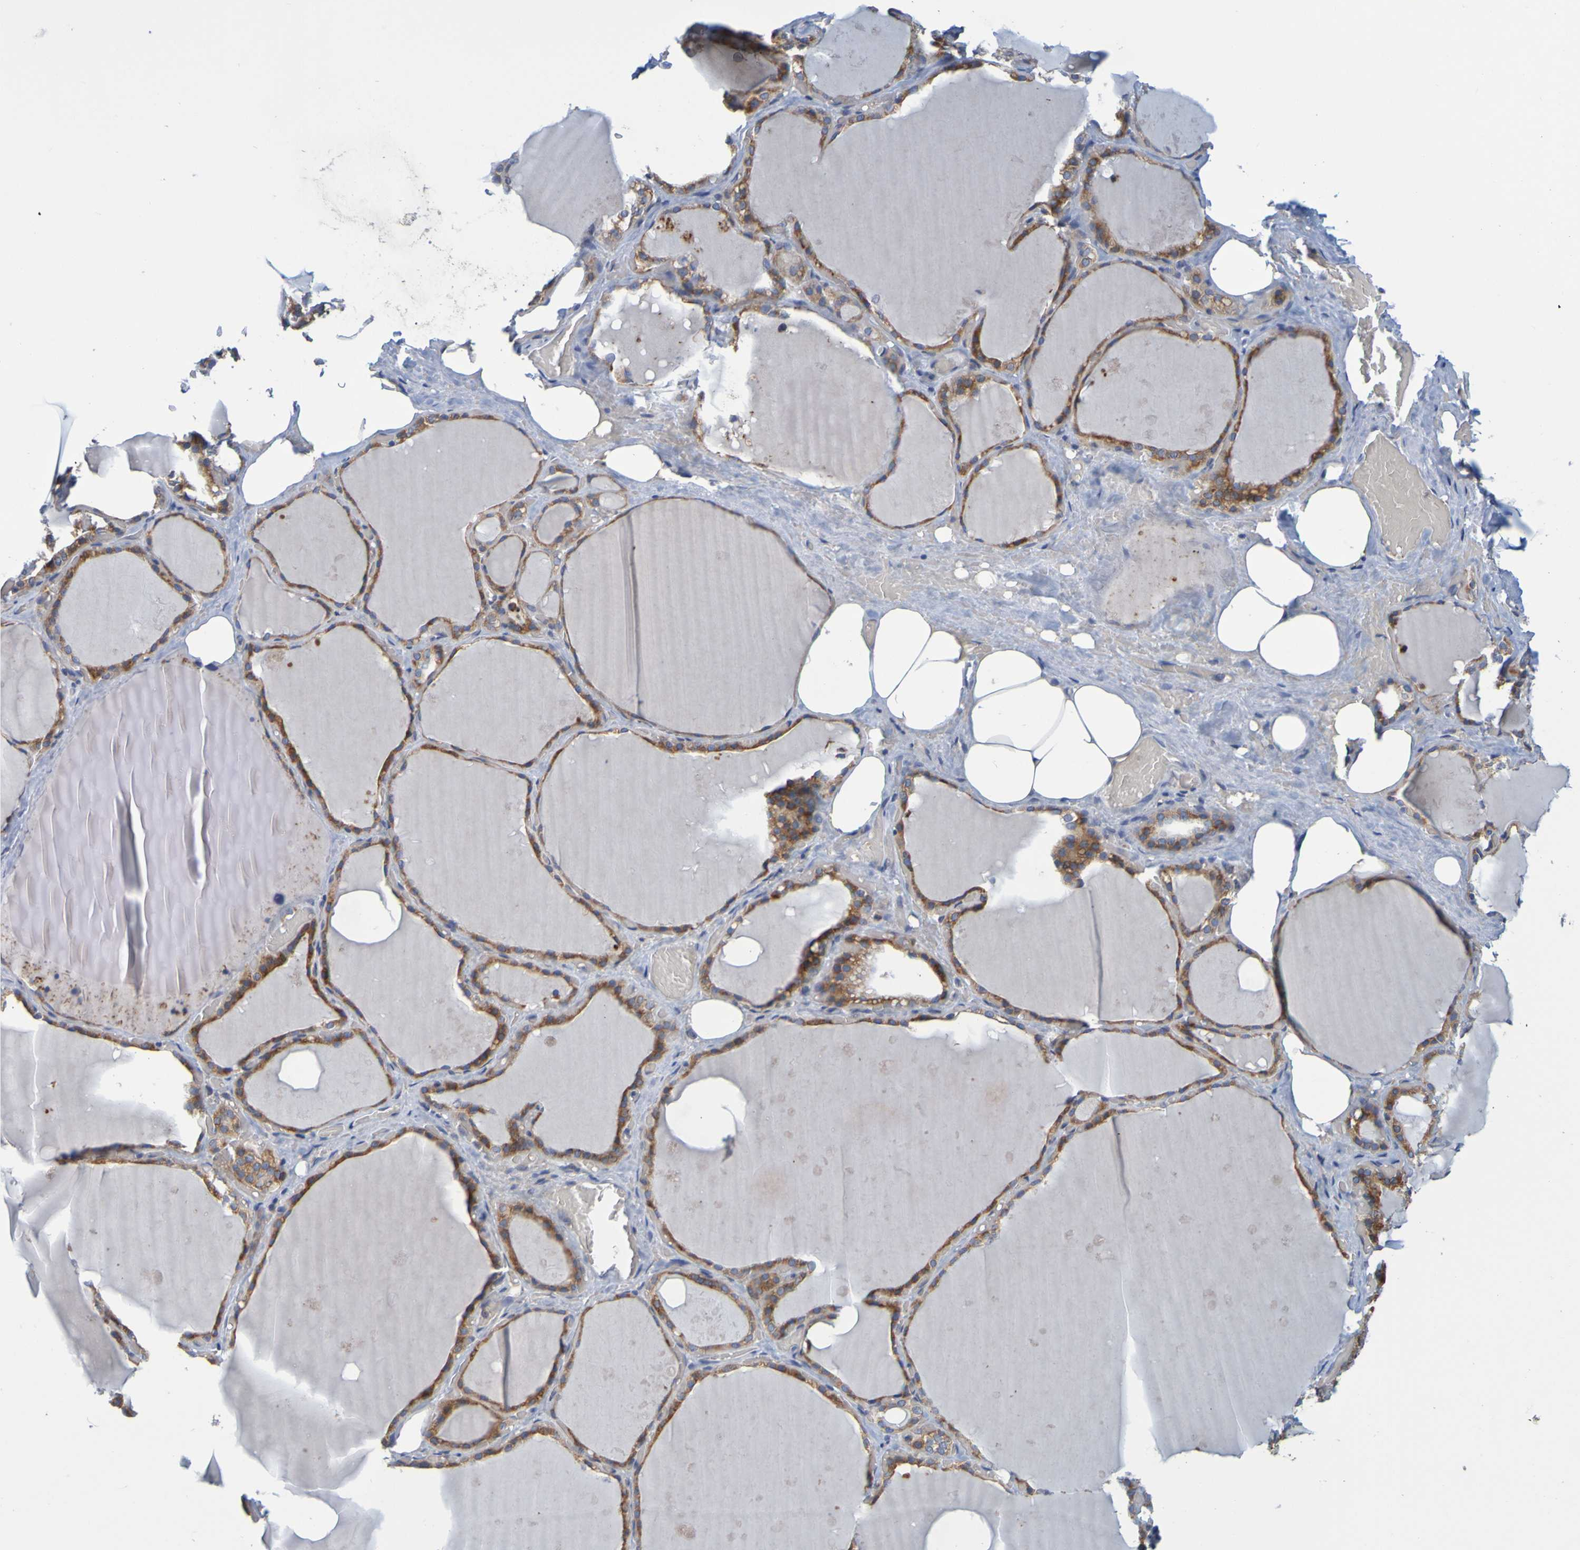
{"staining": {"intensity": "moderate", "quantity": ">75%", "location": "cytoplasmic/membranous"}, "tissue": "thyroid gland", "cell_type": "Glandular cells", "image_type": "normal", "snomed": [{"axis": "morphology", "description": "Normal tissue, NOS"}, {"axis": "topography", "description": "Thyroid gland"}], "caption": "The immunohistochemical stain highlights moderate cytoplasmic/membranous expression in glandular cells of normal thyroid gland. (Brightfield microscopy of DAB IHC at high magnification).", "gene": "SIL1", "patient": {"sex": "male", "age": 61}}